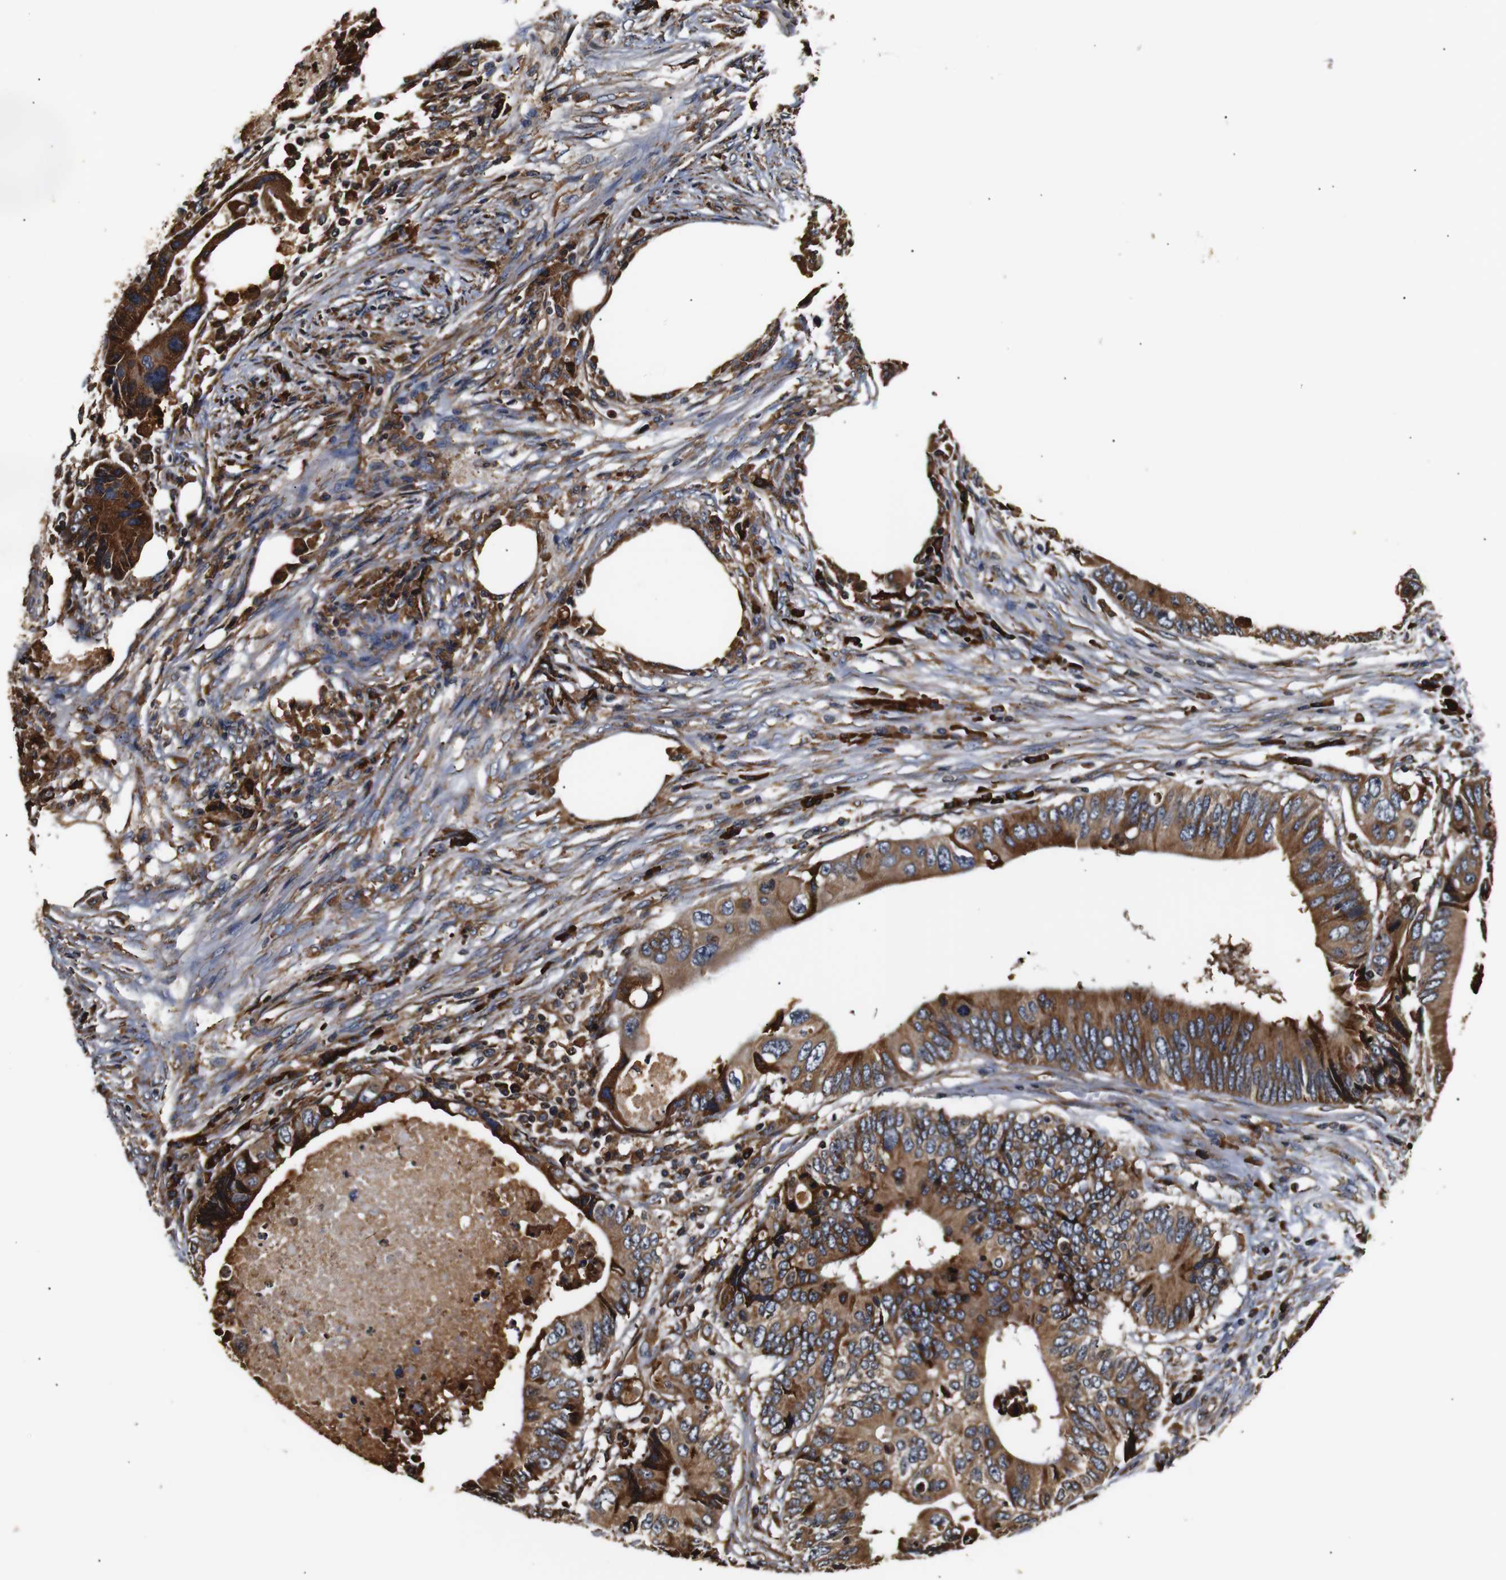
{"staining": {"intensity": "moderate", "quantity": ">75%", "location": "cytoplasmic/membranous"}, "tissue": "colorectal cancer", "cell_type": "Tumor cells", "image_type": "cancer", "snomed": [{"axis": "morphology", "description": "Adenocarcinoma, NOS"}, {"axis": "topography", "description": "Colon"}], "caption": "This is an image of immunohistochemistry (IHC) staining of adenocarcinoma (colorectal), which shows moderate staining in the cytoplasmic/membranous of tumor cells.", "gene": "HHIP", "patient": {"sex": "male", "age": 71}}